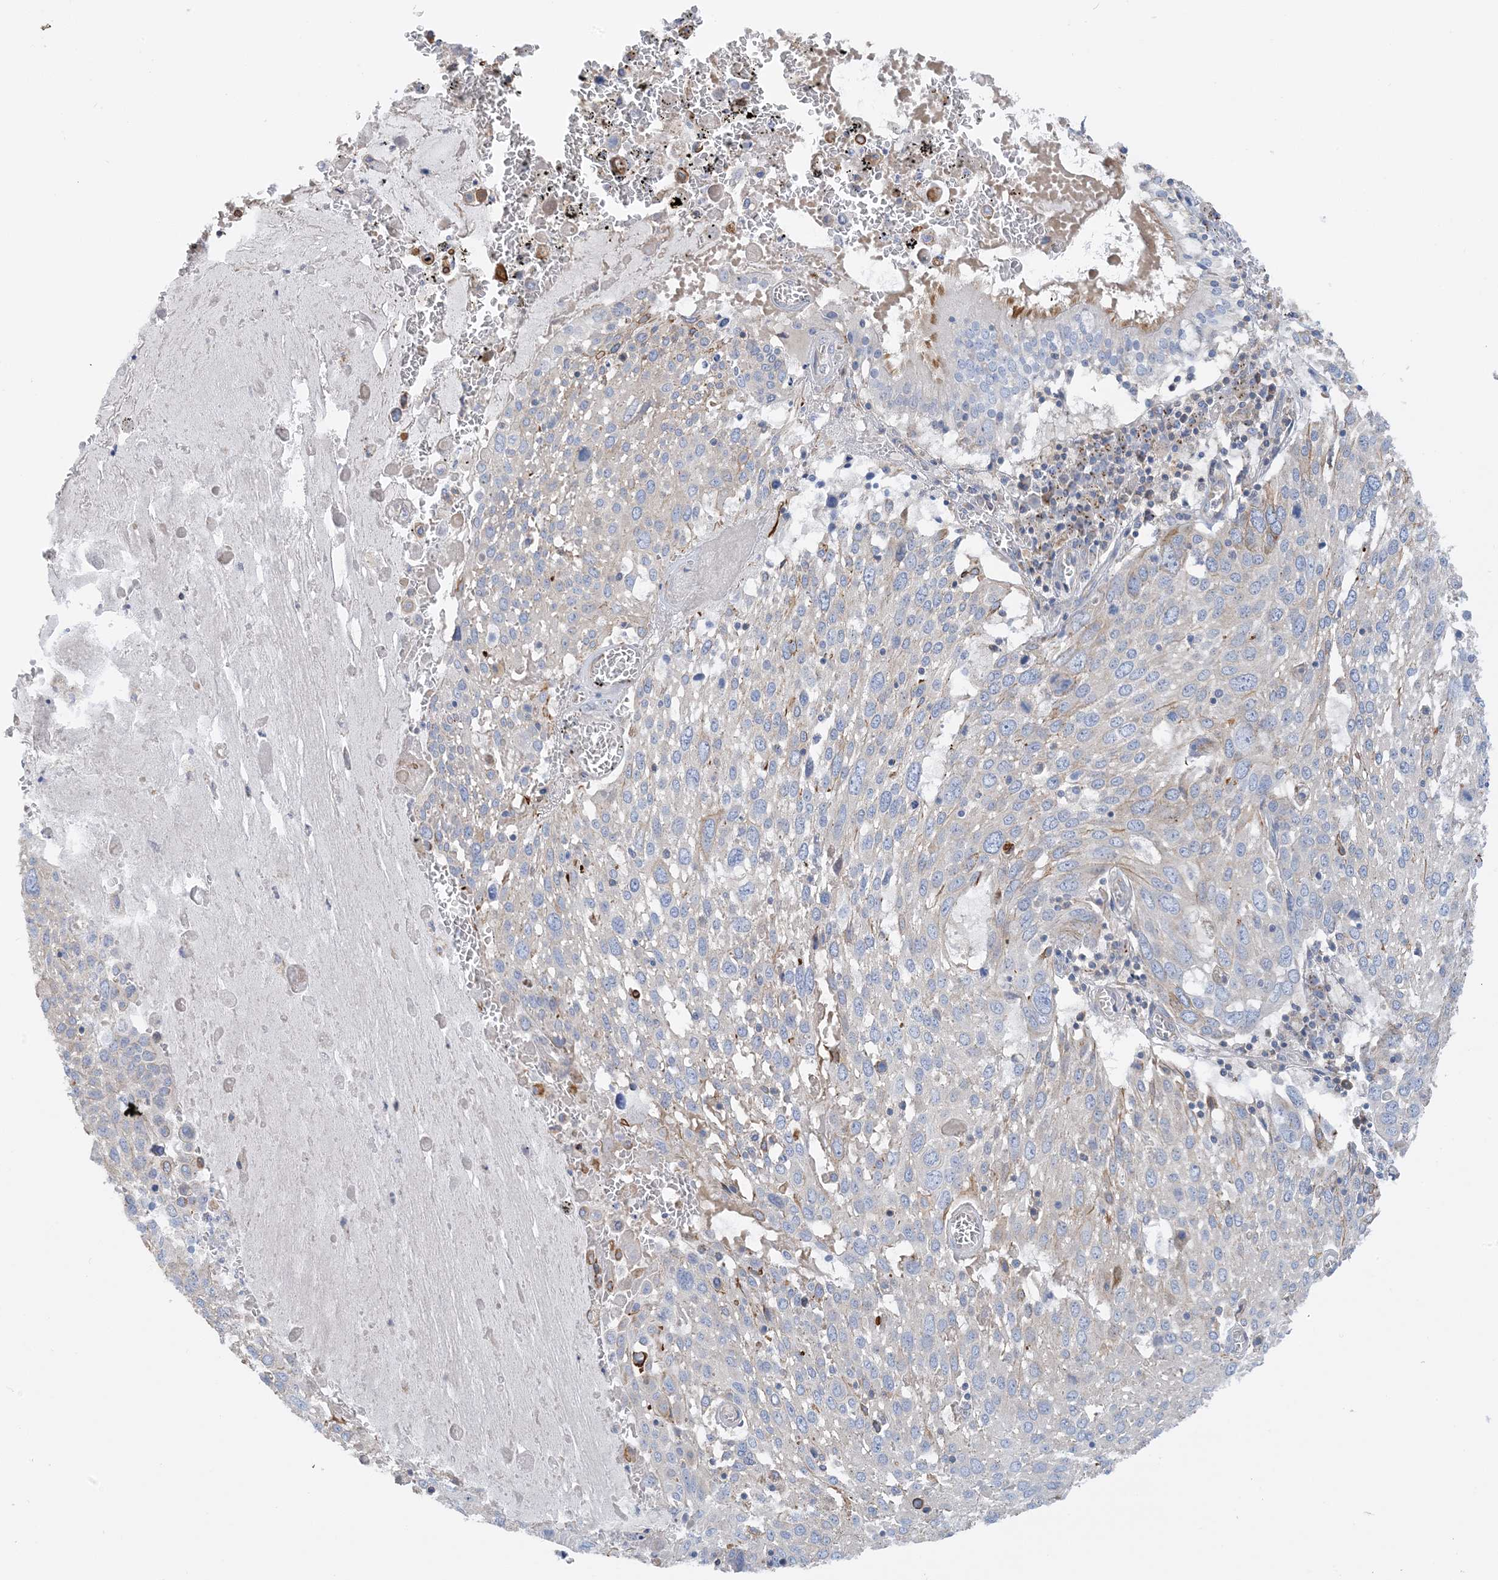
{"staining": {"intensity": "negative", "quantity": "none", "location": "none"}, "tissue": "lung cancer", "cell_type": "Tumor cells", "image_type": "cancer", "snomed": [{"axis": "morphology", "description": "Squamous cell carcinoma, NOS"}, {"axis": "topography", "description": "Lung"}], "caption": "High magnification brightfield microscopy of lung cancer stained with DAB (brown) and counterstained with hematoxylin (blue): tumor cells show no significant staining.", "gene": "CALHM5", "patient": {"sex": "male", "age": 65}}